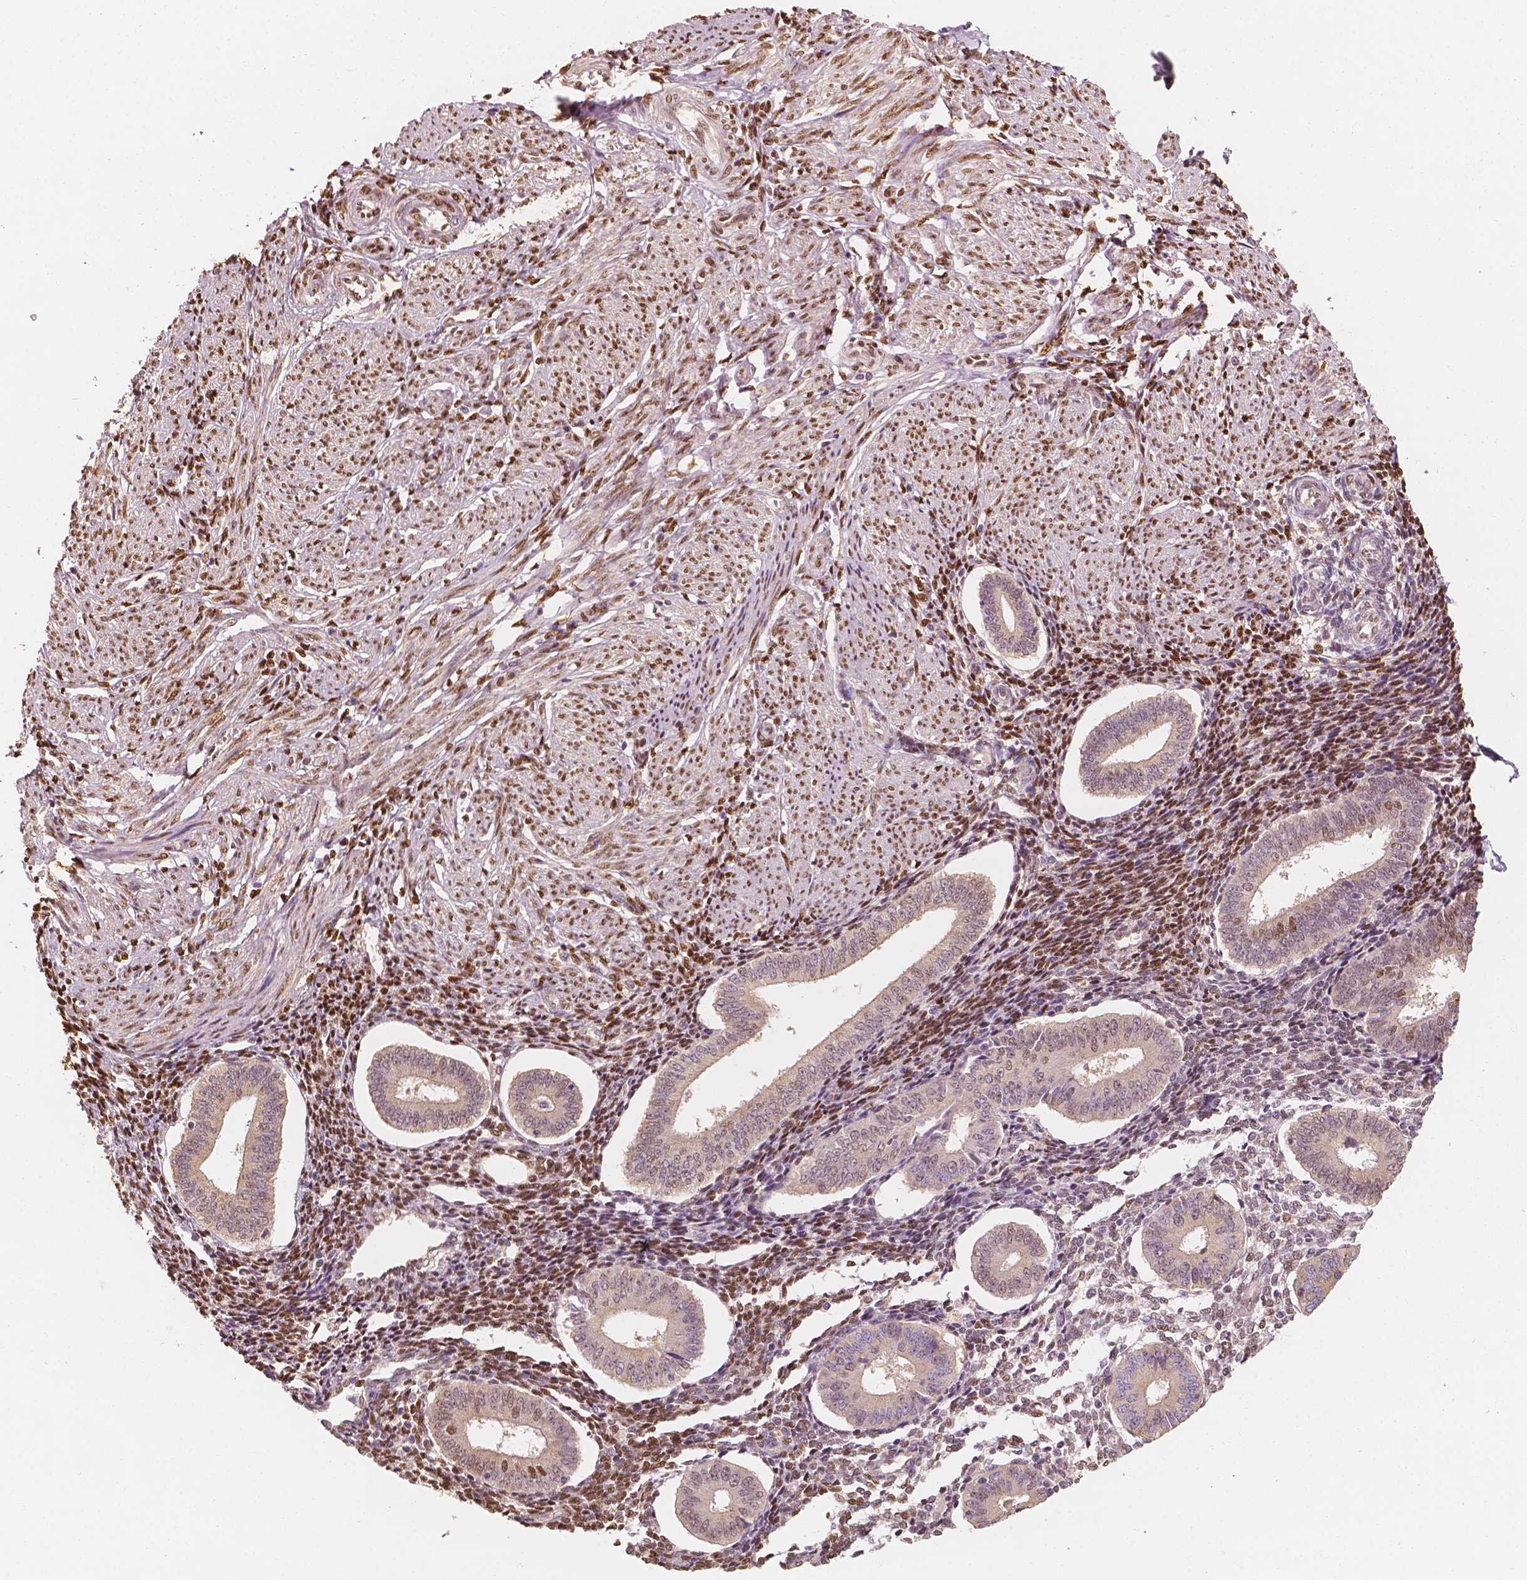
{"staining": {"intensity": "moderate", "quantity": ">75%", "location": "nuclear"}, "tissue": "endometrium", "cell_type": "Cells in endometrial stroma", "image_type": "normal", "snomed": [{"axis": "morphology", "description": "Normal tissue, NOS"}, {"axis": "topography", "description": "Endometrium"}], "caption": "DAB immunohistochemical staining of normal human endometrium exhibits moderate nuclear protein positivity in approximately >75% of cells in endometrial stroma. The protein of interest is stained brown, and the nuclei are stained in blue (DAB (3,3'-diaminobenzidine) IHC with brightfield microscopy, high magnification).", "gene": "TBC1D17", "patient": {"sex": "female", "age": 40}}